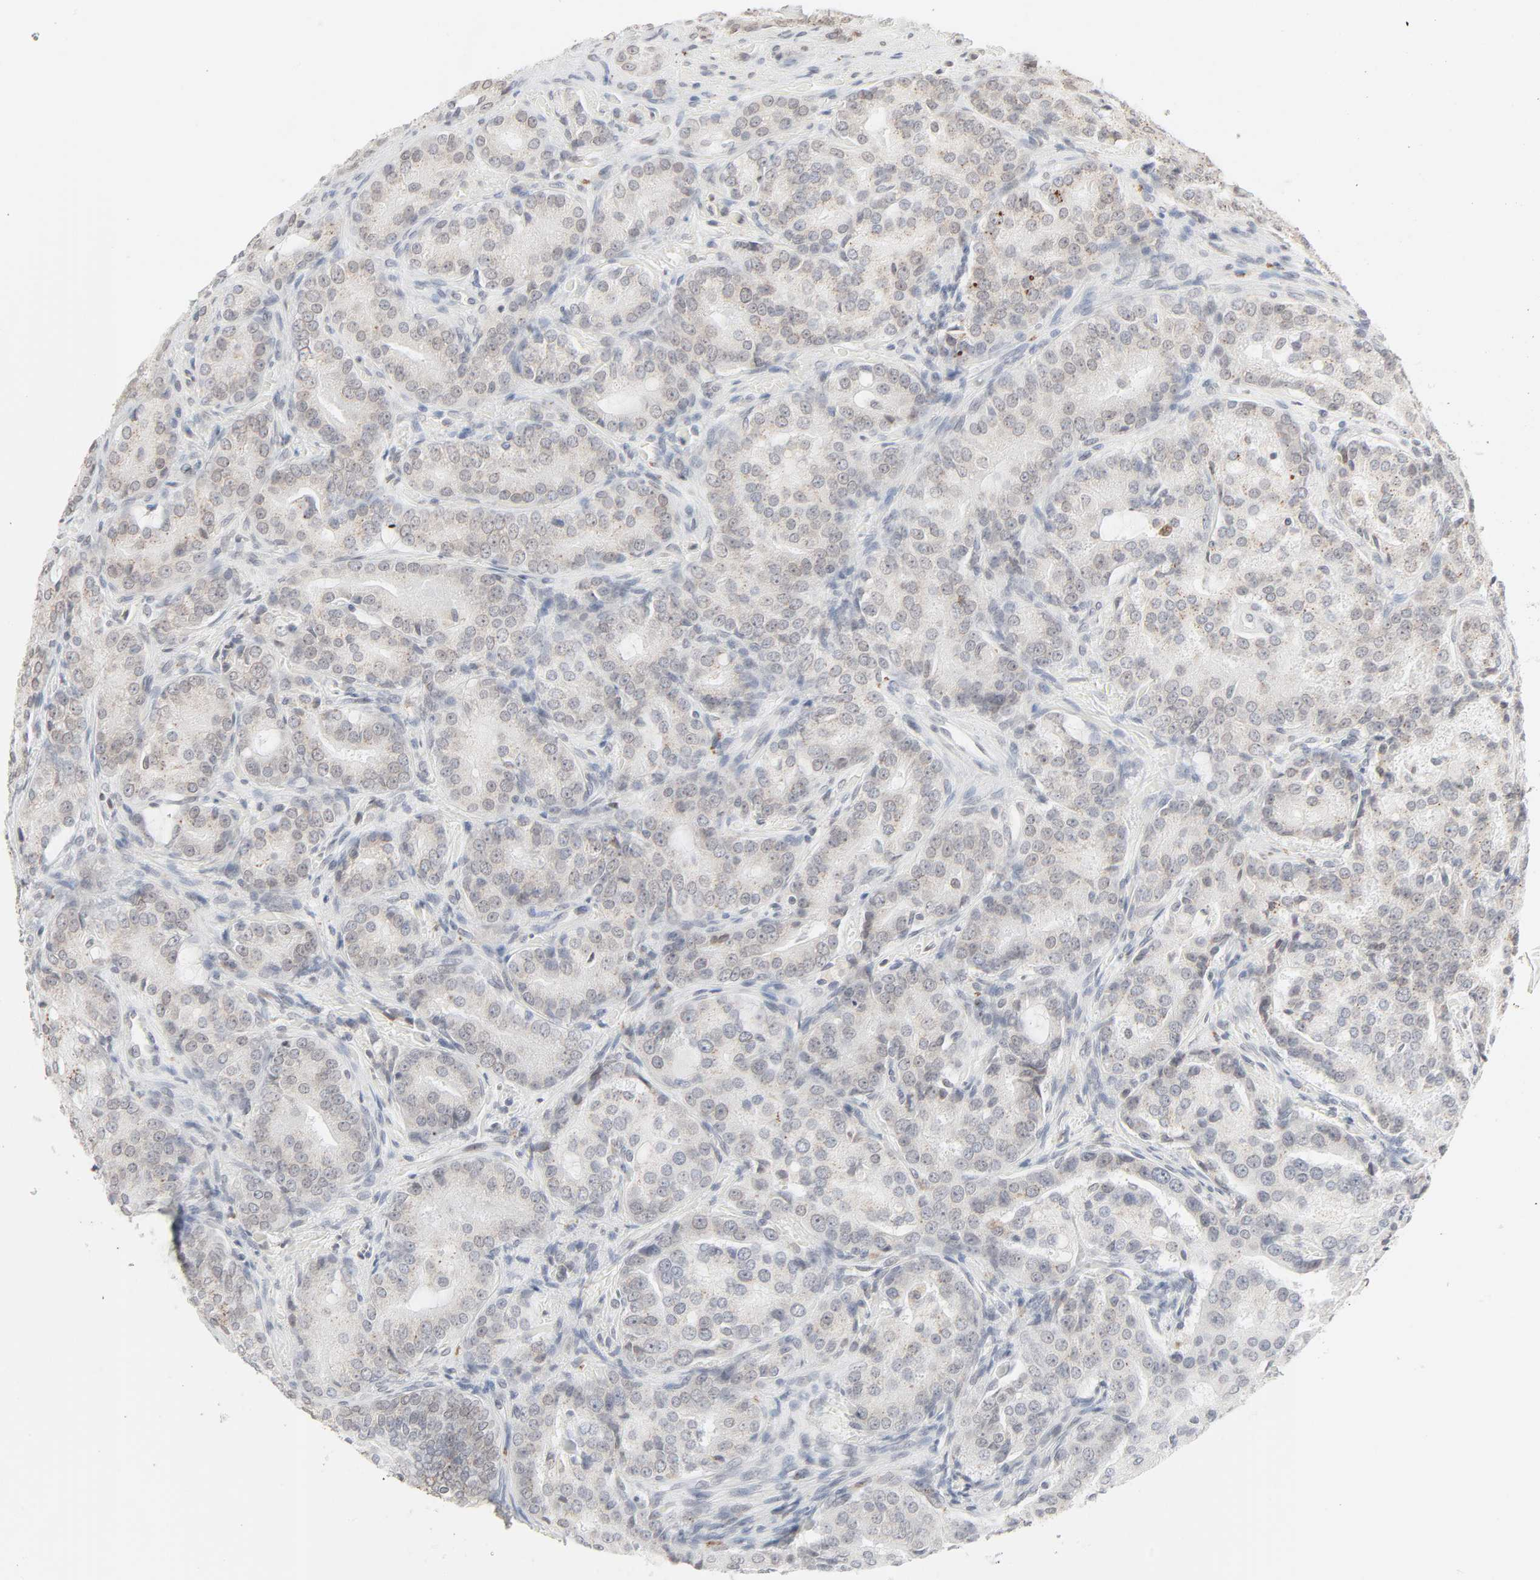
{"staining": {"intensity": "weak", "quantity": "25%-75%", "location": "cytoplasmic/membranous,nuclear"}, "tissue": "prostate cancer", "cell_type": "Tumor cells", "image_type": "cancer", "snomed": [{"axis": "morphology", "description": "Adenocarcinoma, High grade"}, {"axis": "topography", "description": "Prostate"}], "caption": "Immunohistochemical staining of human prostate cancer (adenocarcinoma (high-grade)) exhibits low levels of weak cytoplasmic/membranous and nuclear staining in about 25%-75% of tumor cells.", "gene": "MAD1L1", "patient": {"sex": "male", "age": 72}}